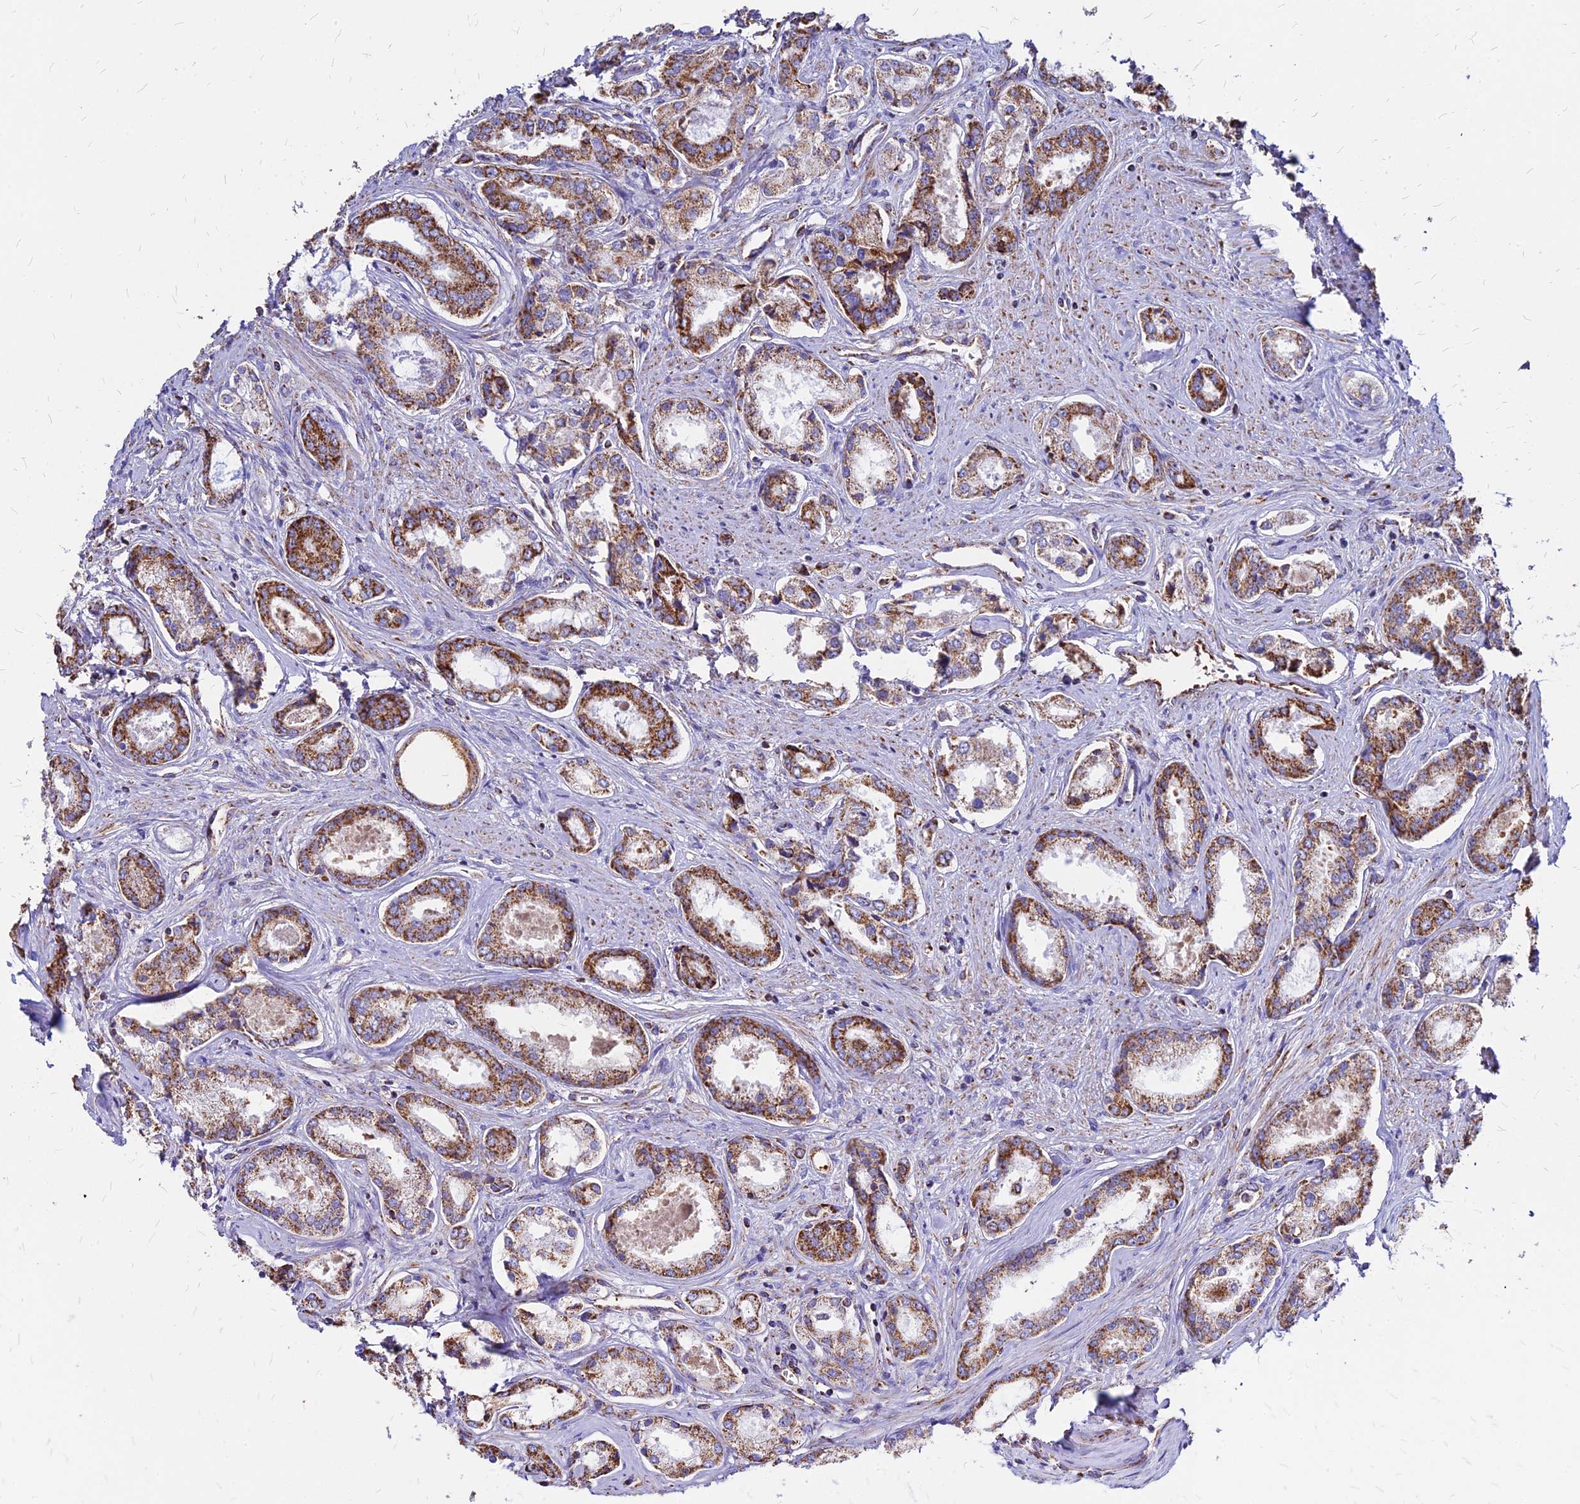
{"staining": {"intensity": "moderate", "quantity": ">75%", "location": "cytoplasmic/membranous"}, "tissue": "prostate cancer", "cell_type": "Tumor cells", "image_type": "cancer", "snomed": [{"axis": "morphology", "description": "Adenocarcinoma, Low grade"}, {"axis": "topography", "description": "Prostate"}], "caption": "Brown immunohistochemical staining in human prostate cancer displays moderate cytoplasmic/membranous staining in about >75% of tumor cells.", "gene": "DLD", "patient": {"sex": "male", "age": 68}}